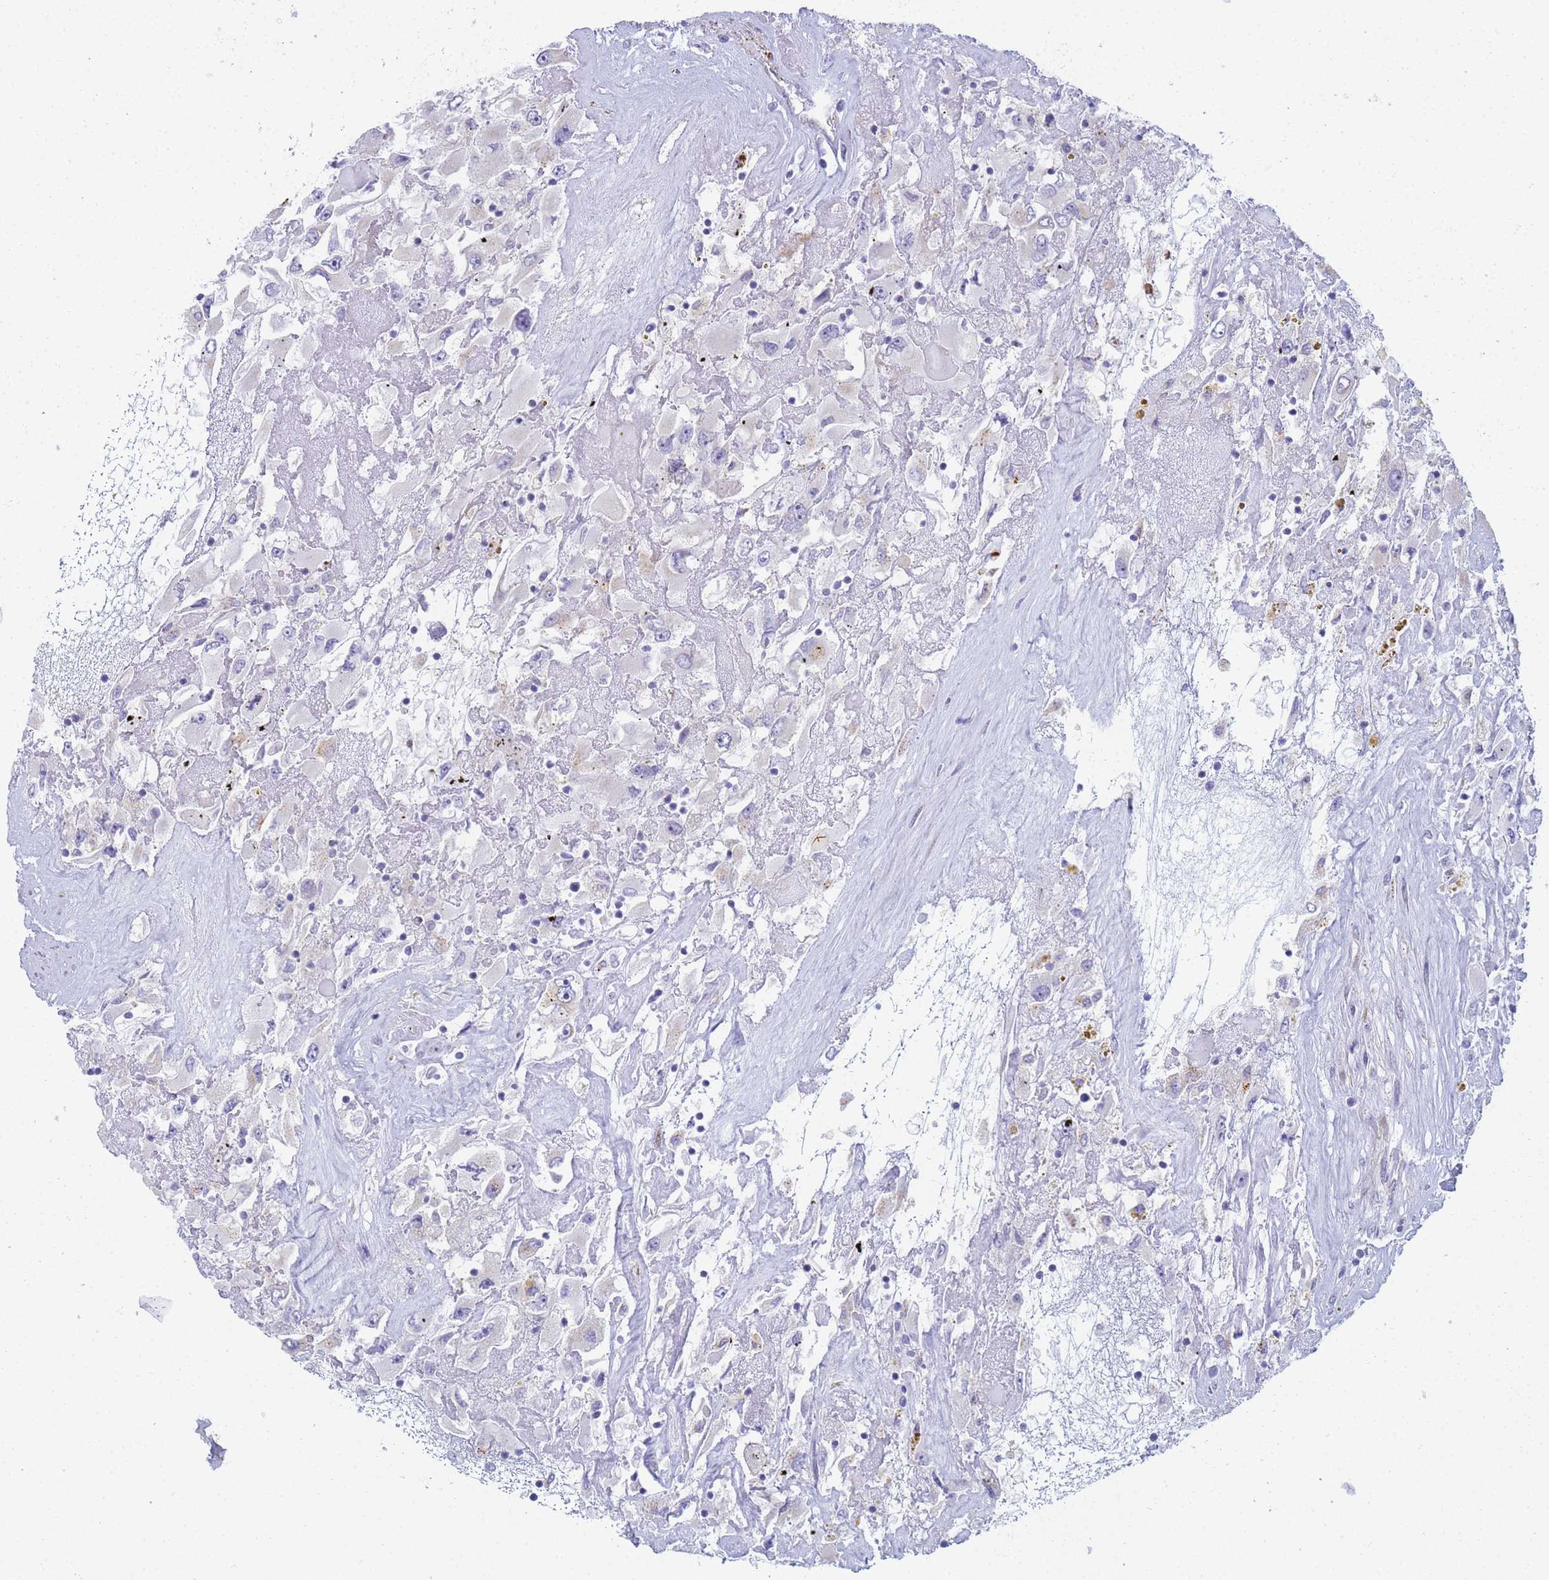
{"staining": {"intensity": "weak", "quantity": "<25%", "location": "cytoplasmic/membranous"}, "tissue": "renal cancer", "cell_type": "Tumor cells", "image_type": "cancer", "snomed": [{"axis": "morphology", "description": "Adenocarcinoma, NOS"}, {"axis": "topography", "description": "Kidney"}], "caption": "Renal cancer was stained to show a protein in brown. There is no significant staining in tumor cells.", "gene": "CR1", "patient": {"sex": "female", "age": 52}}